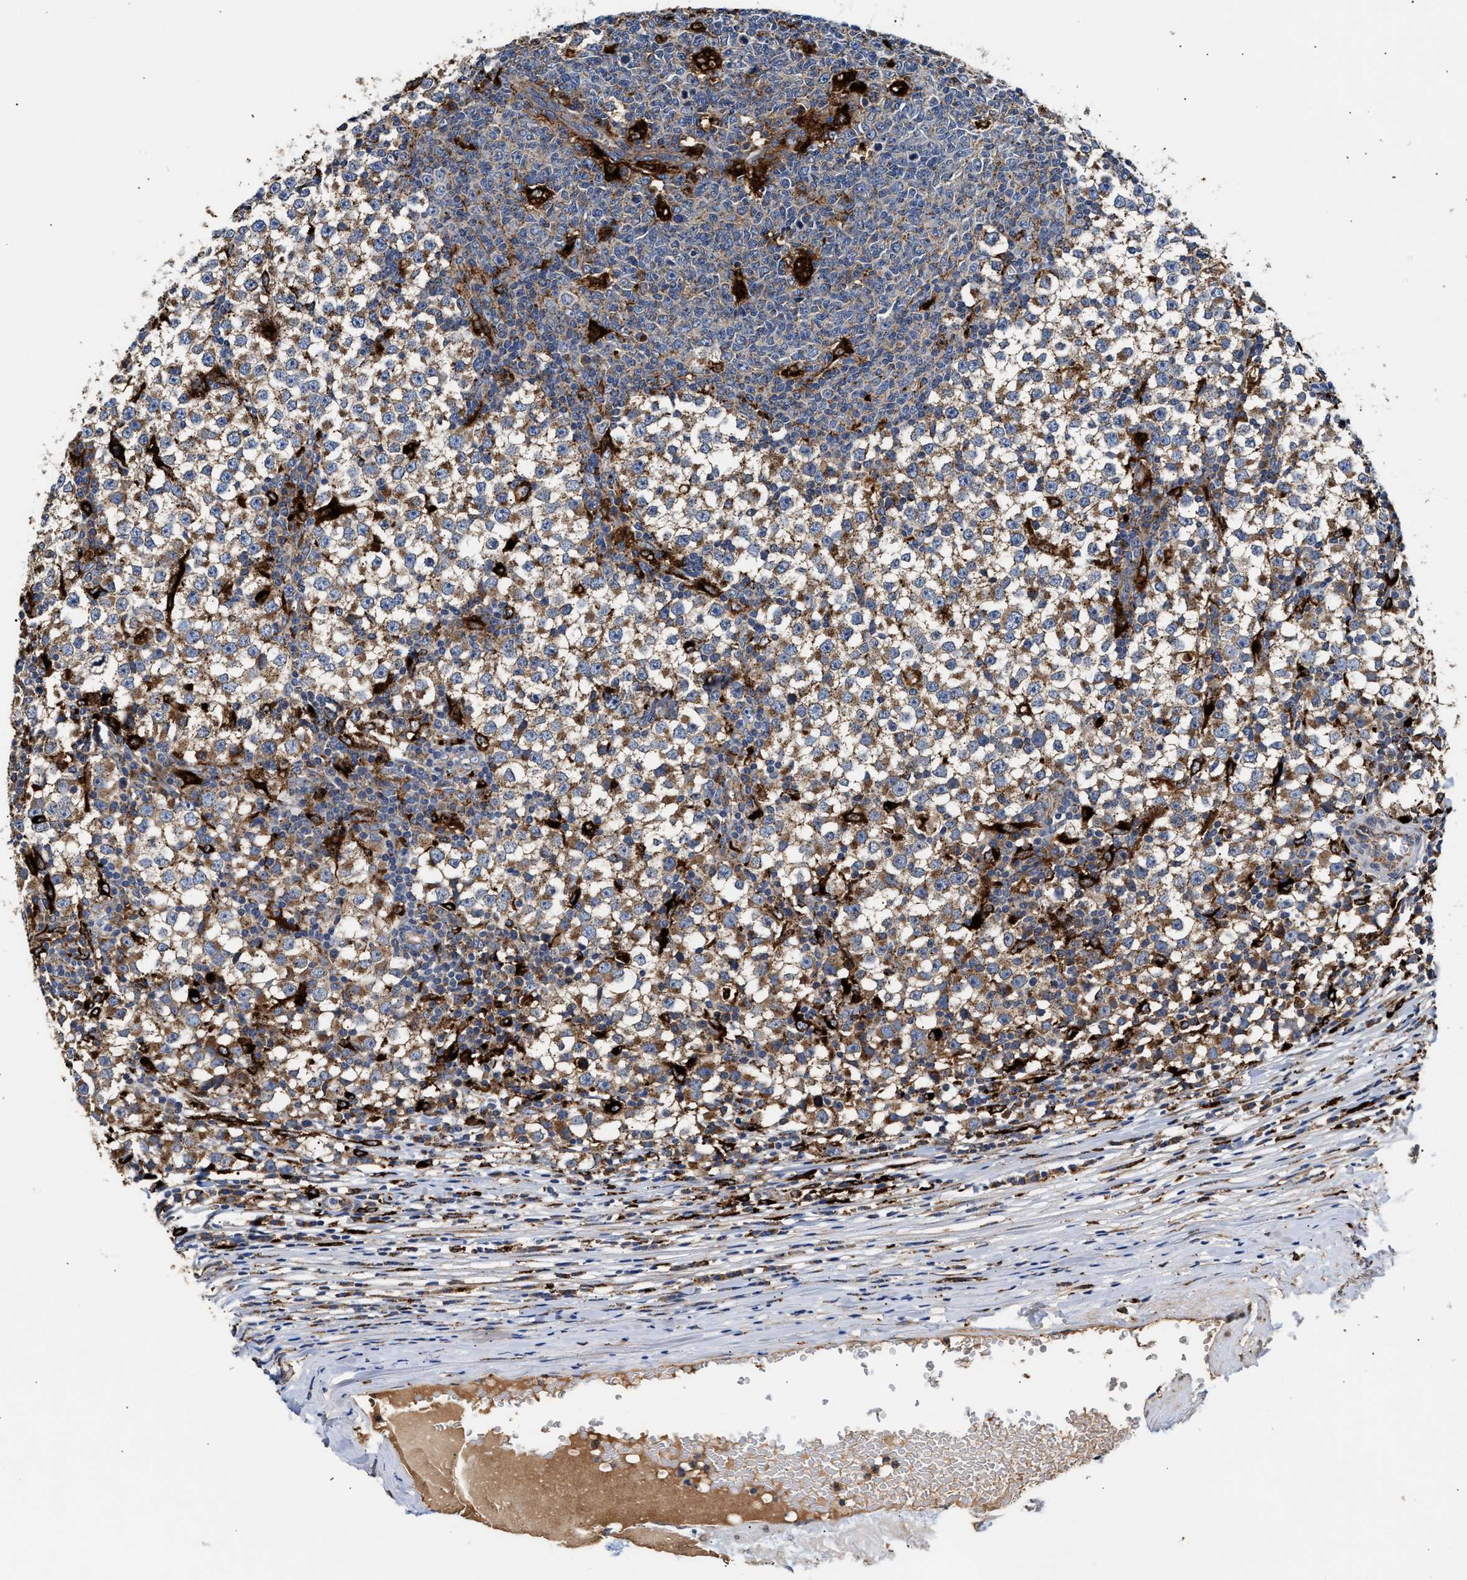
{"staining": {"intensity": "moderate", "quantity": ">75%", "location": "cytoplasmic/membranous"}, "tissue": "testis cancer", "cell_type": "Tumor cells", "image_type": "cancer", "snomed": [{"axis": "morphology", "description": "Seminoma, NOS"}, {"axis": "topography", "description": "Testis"}], "caption": "Testis seminoma stained with a protein marker reveals moderate staining in tumor cells.", "gene": "CCDC146", "patient": {"sex": "male", "age": 65}}